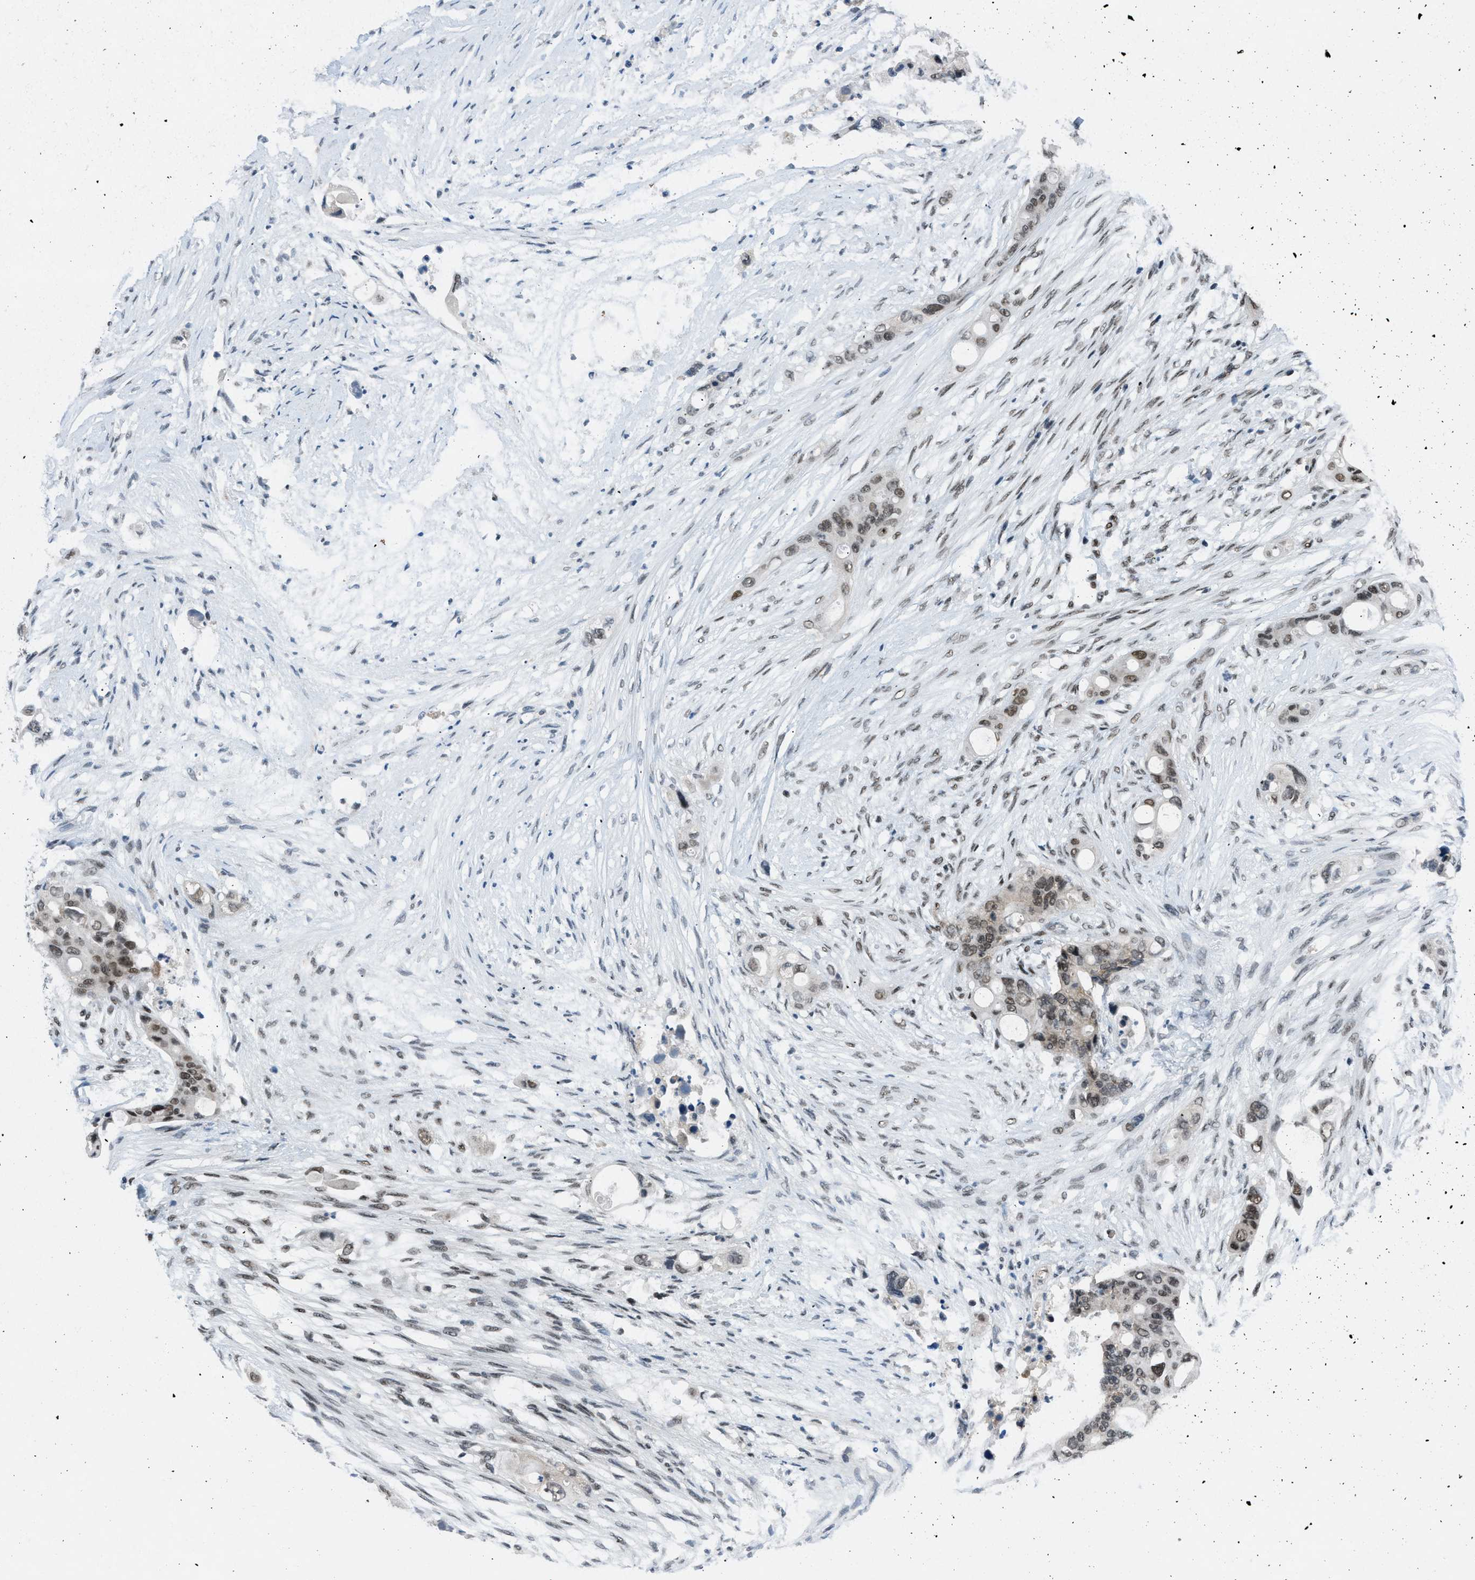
{"staining": {"intensity": "weak", "quantity": ">75%", "location": "nuclear"}, "tissue": "colorectal cancer", "cell_type": "Tumor cells", "image_type": "cancer", "snomed": [{"axis": "morphology", "description": "Adenocarcinoma, NOS"}, {"axis": "topography", "description": "Colon"}], "caption": "Human colorectal adenocarcinoma stained with a brown dye exhibits weak nuclear positive staining in approximately >75% of tumor cells.", "gene": "GATAD2B", "patient": {"sex": "female", "age": 57}}